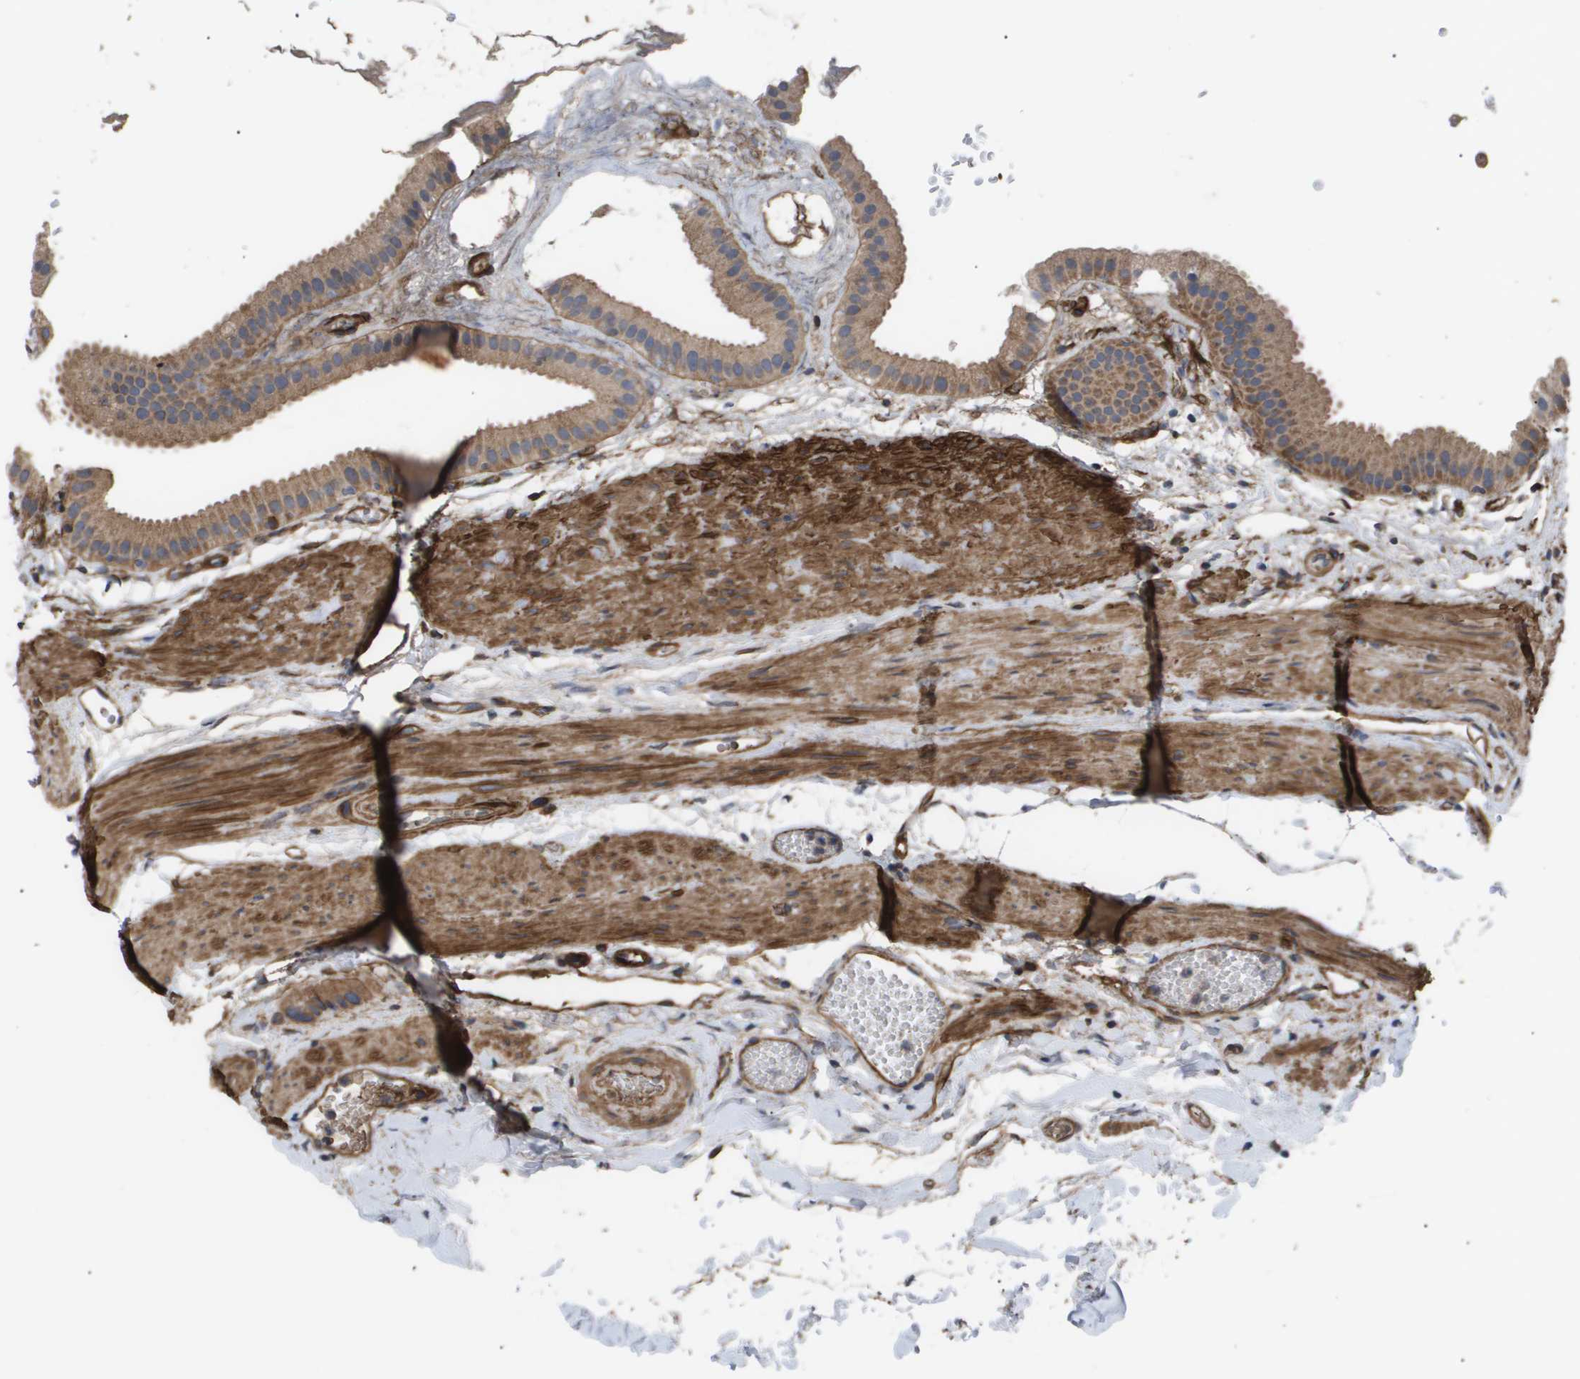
{"staining": {"intensity": "moderate", "quantity": ">75%", "location": "cytoplasmic/membranous"}, "tissue": "gallbladder", "cell_type": "Glandular cells", "image_type": "normal", "snomed": [{"axis": "morphology", "description": "Normal tissue, NOS"}, {"axis": "topography", "description": "Gallbladder"}], "caption": "The immunohistochemical stain highlights moderate cytoplasmic/membranous expression in glandular cells of benign gallbladder. The protein is stained brown, and the nuclei are stained in blue (DAB IHC with brightfield microscopy, high magnification).", "gene": "TNS1", "patient": {"sex": "female", "age": 64}}